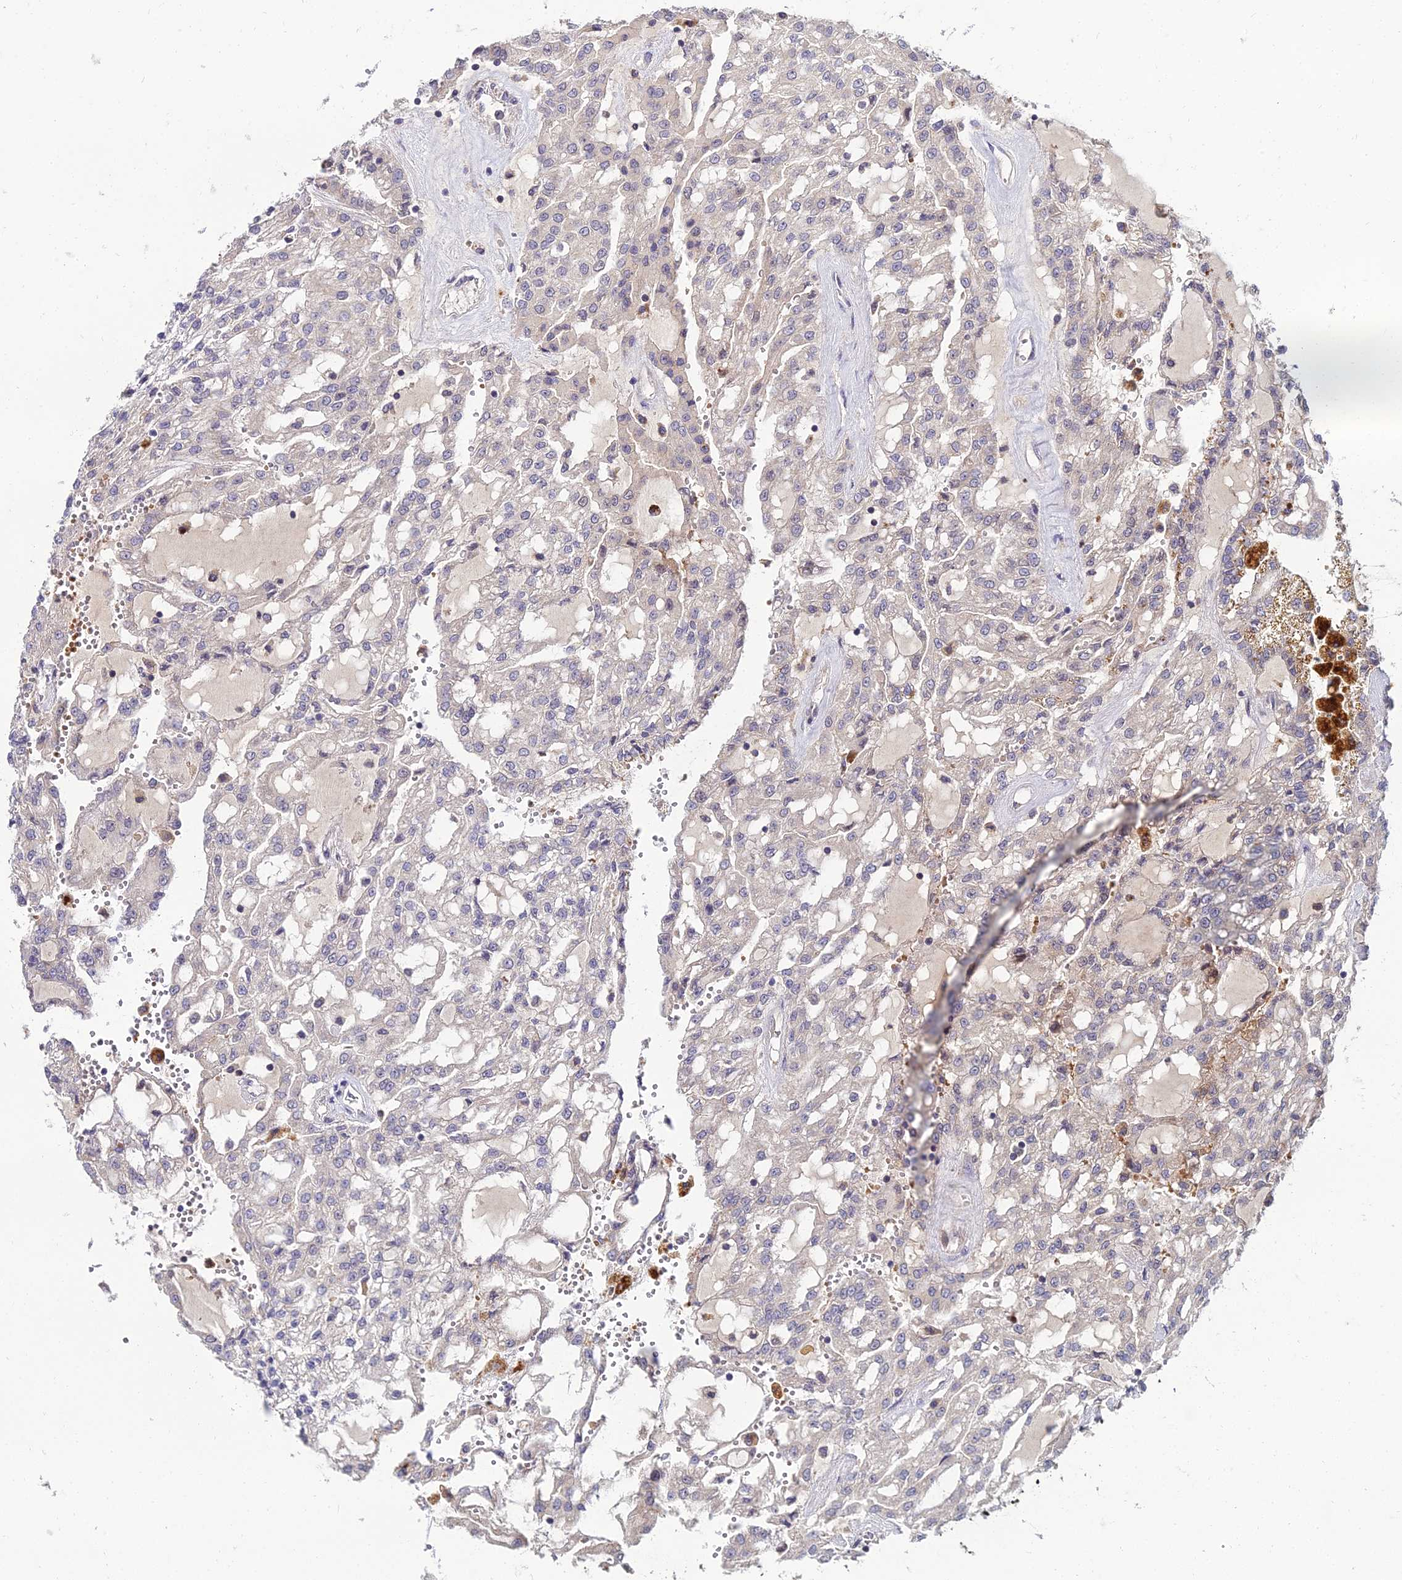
{"staining": {"intensity": "negative", "quantity": "none", "location": "none"}, "tissue": "renal cancer", "cell_type": "Tumor cells", "image_type": "cancer", "snomed": [{"axis": "morphology", "description": "Adenocarcinoma, NOS"}, {"axis": "topography", "description": "Kidney"}], "caption": "High power microscopy image of an immunohistochemistry histopathology image of renal adenocarcinoma, revealing no significant positivity in tumor cells.", "gene": "NPY", "patient": {"sex": "male", "age": 63}}